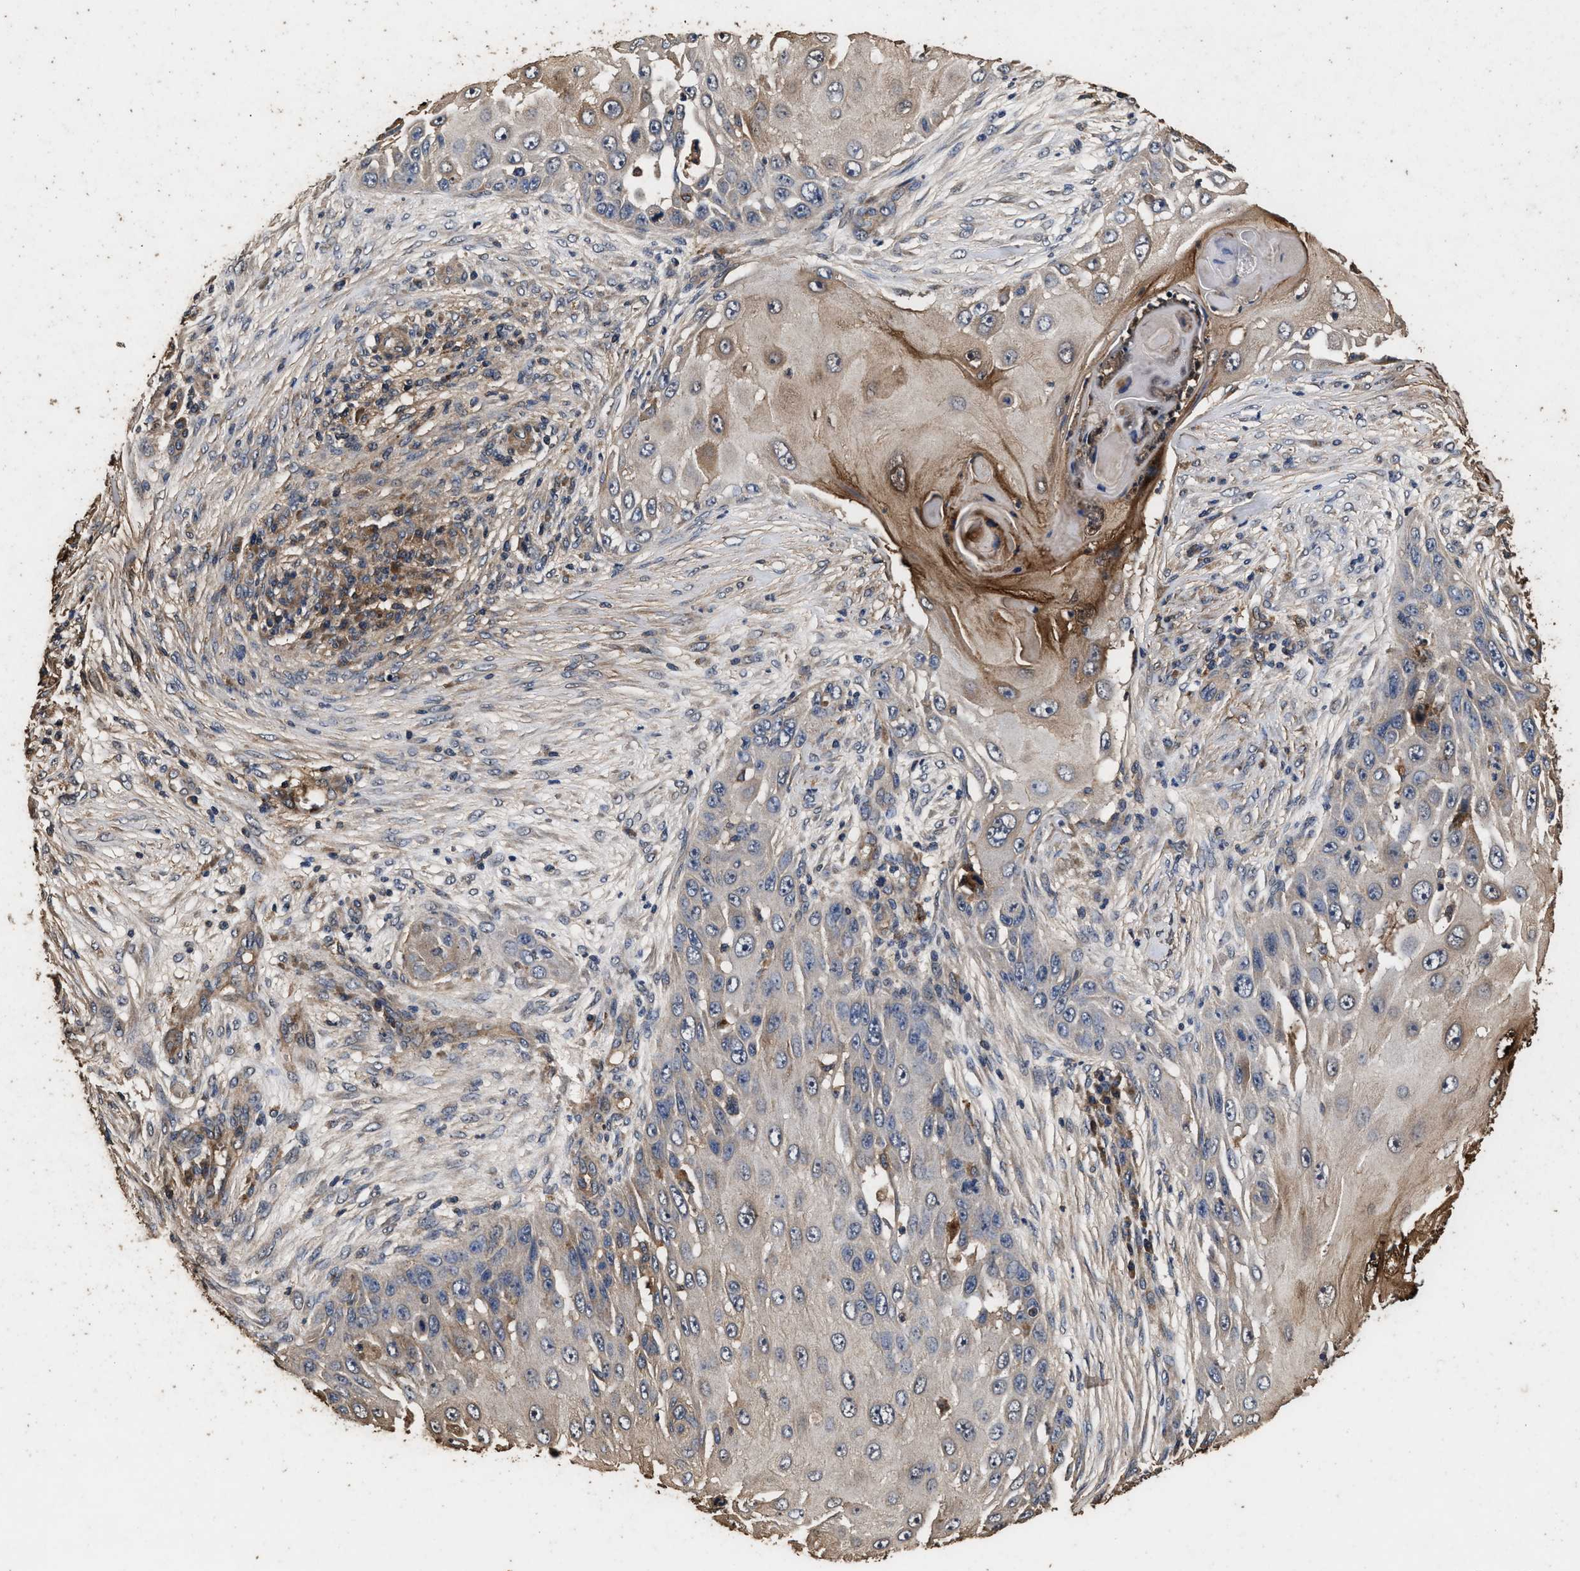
{"staining": {"intensity": "weak", "quantity": "<25%", "location": "cytoplasmic/membranous"}, "tissue": "skin cancer", "cell_type": "Tumor cells", "image_type": "cancer", "snomed": [{"axis": "morphology", "description": "Squamous cell carcinoma, NOS"}, {"axis": "topography", "description": "Skin"}], "caption": "Immunohistochemistry of skin cancer demonstrates no positivity in tumor cells.", "gene": "KYAT1", "patient": {"sex": "female", "age": 44}}